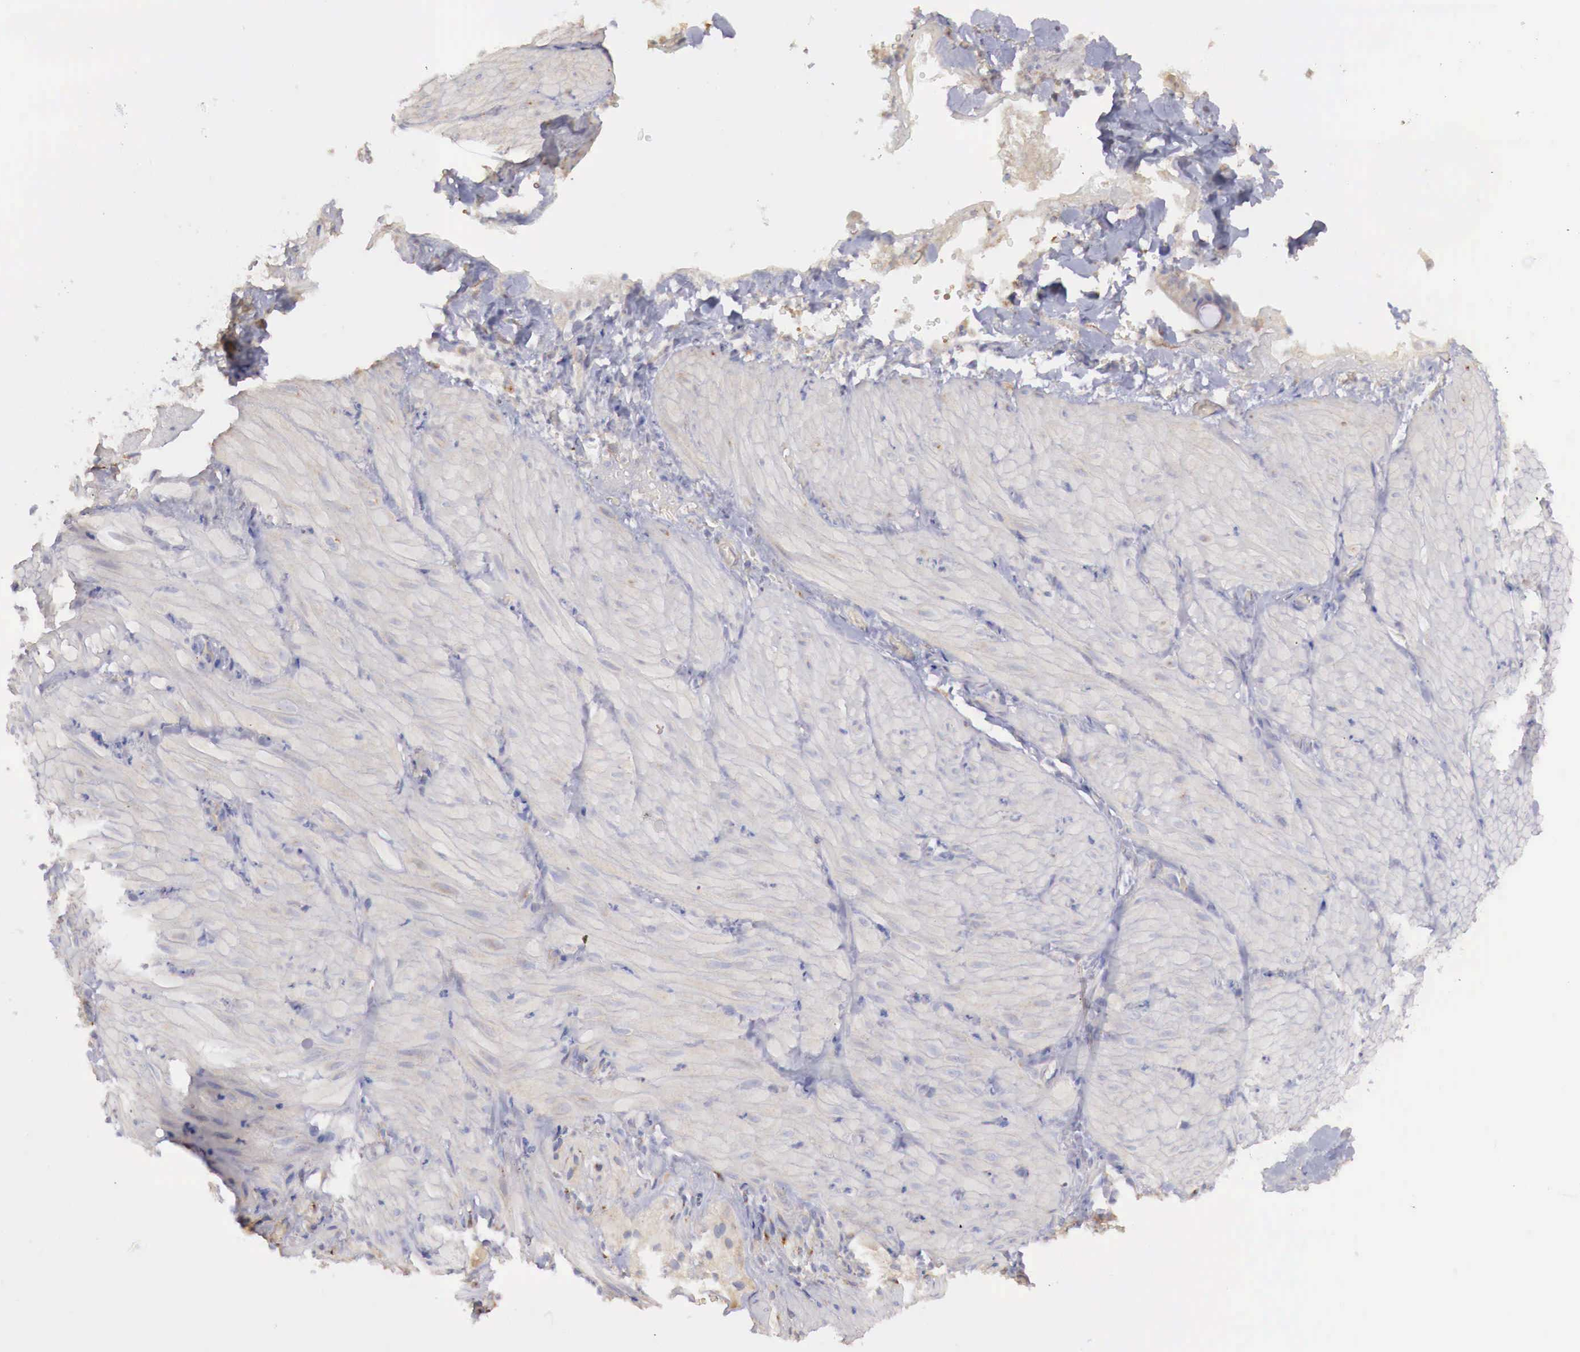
{"staining": {"intensity": "weak", "quantity": "25%-75%", "location": "cytoplasmic/membranous"}, "tissue": "smooth muscle", "cell_type": "Smooth muscle cells", "image_type": "normal", "snomed": [{"axis": "morphology", "description": "Normal tissue, NOS"}, {"axis": "topography", "description": "Duodenum"}], "caption": "Protein staining of unremarkable smooth muscle displays weak cytoplasmic/membranous positivity in approximately 25%-75% of smooth muscle cells.", "gene": "KLHDC7B", "patient": {"sex": "male", "age": 63}}